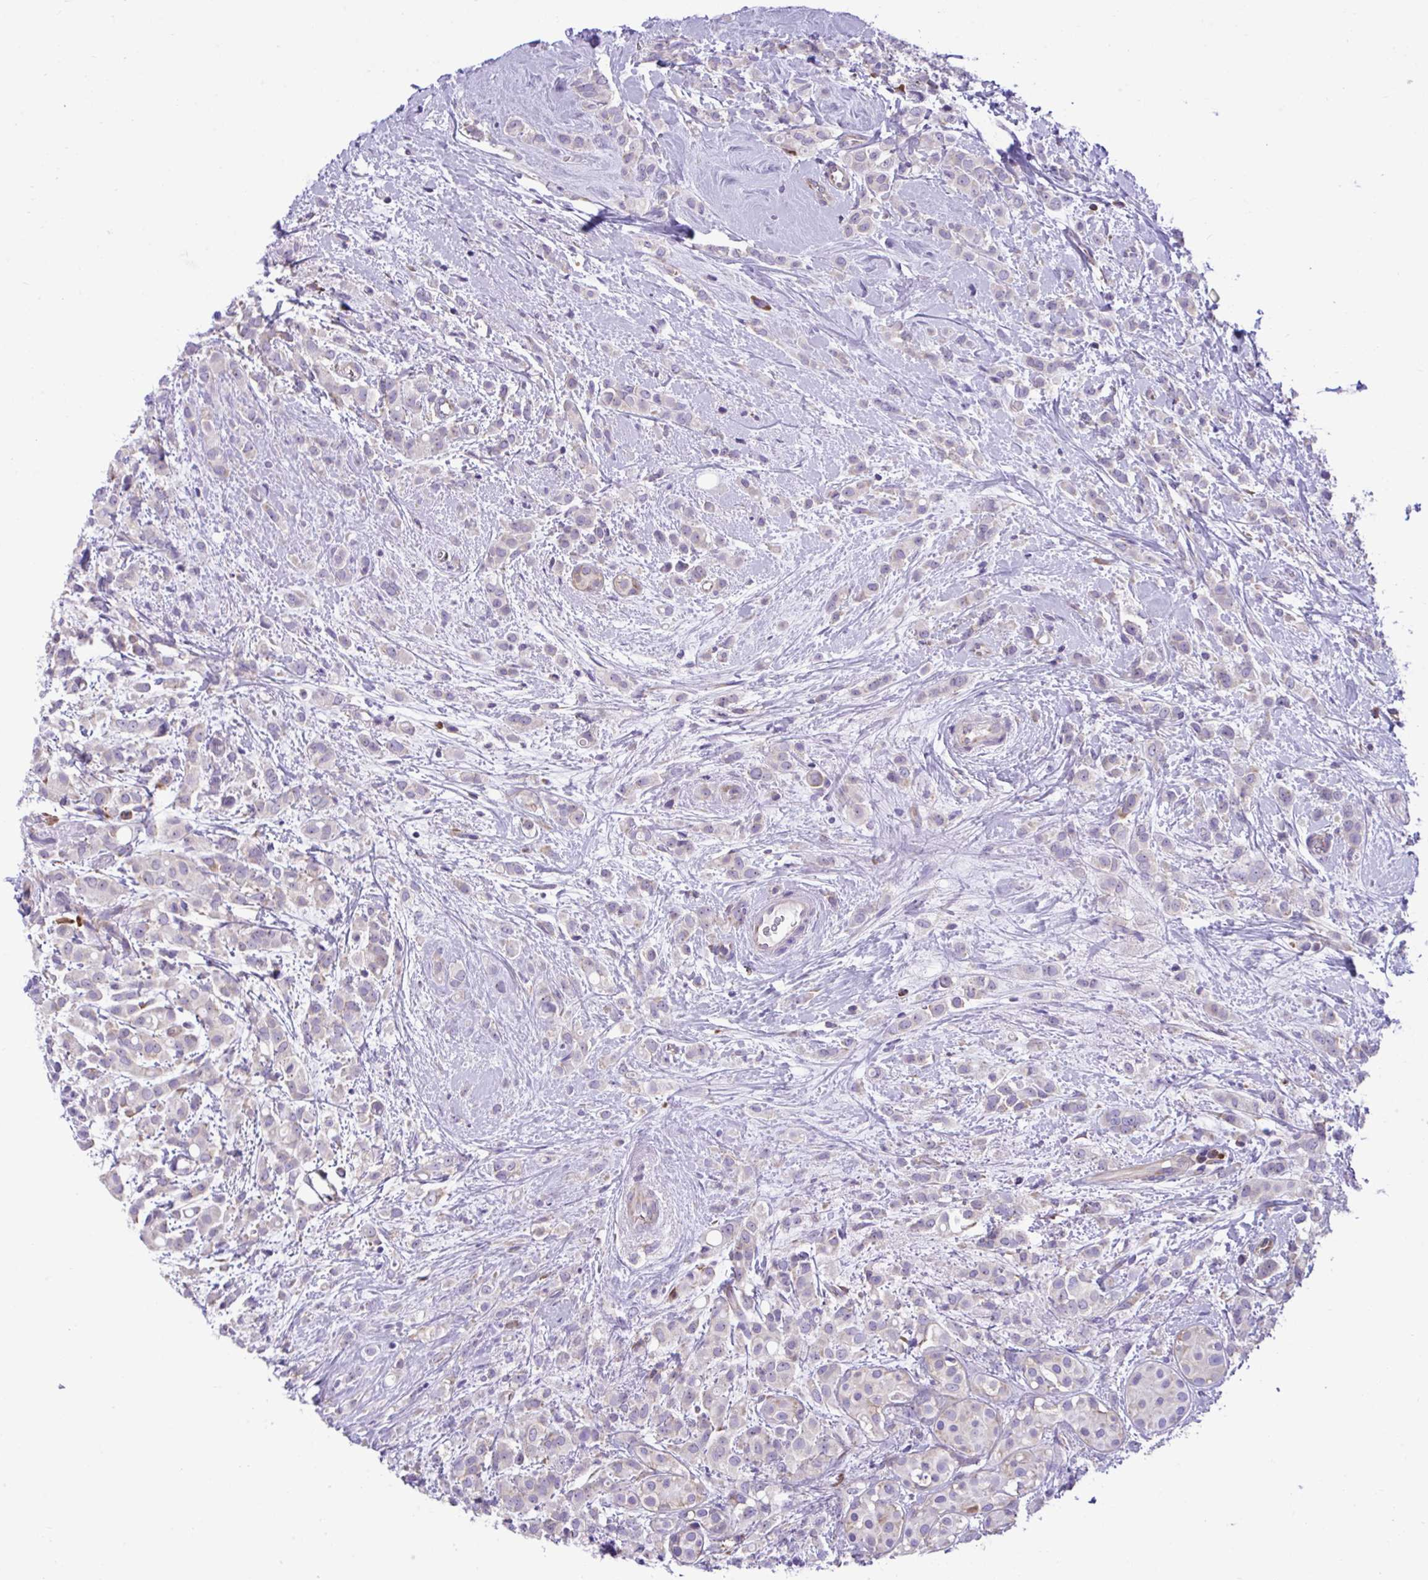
{"staining": {"intensity": "weak", "quantity": "<25%", "location": "cytoplasmic/membranous"}, "tissue": "breast cancer", "cell_type": "Tumor cells", "image_type": "cancer", "snomed": [{"axis": "morphology", "description": "Lobular carcinoma"}, {"axis": "topography", "description": "Breast"}], "caption": "This is an IHC photomicrograph of human breast cancer. There is no expression in tumor cells.", "gene": "RPL7", "patient": {"sex": "female", "age": 68}}